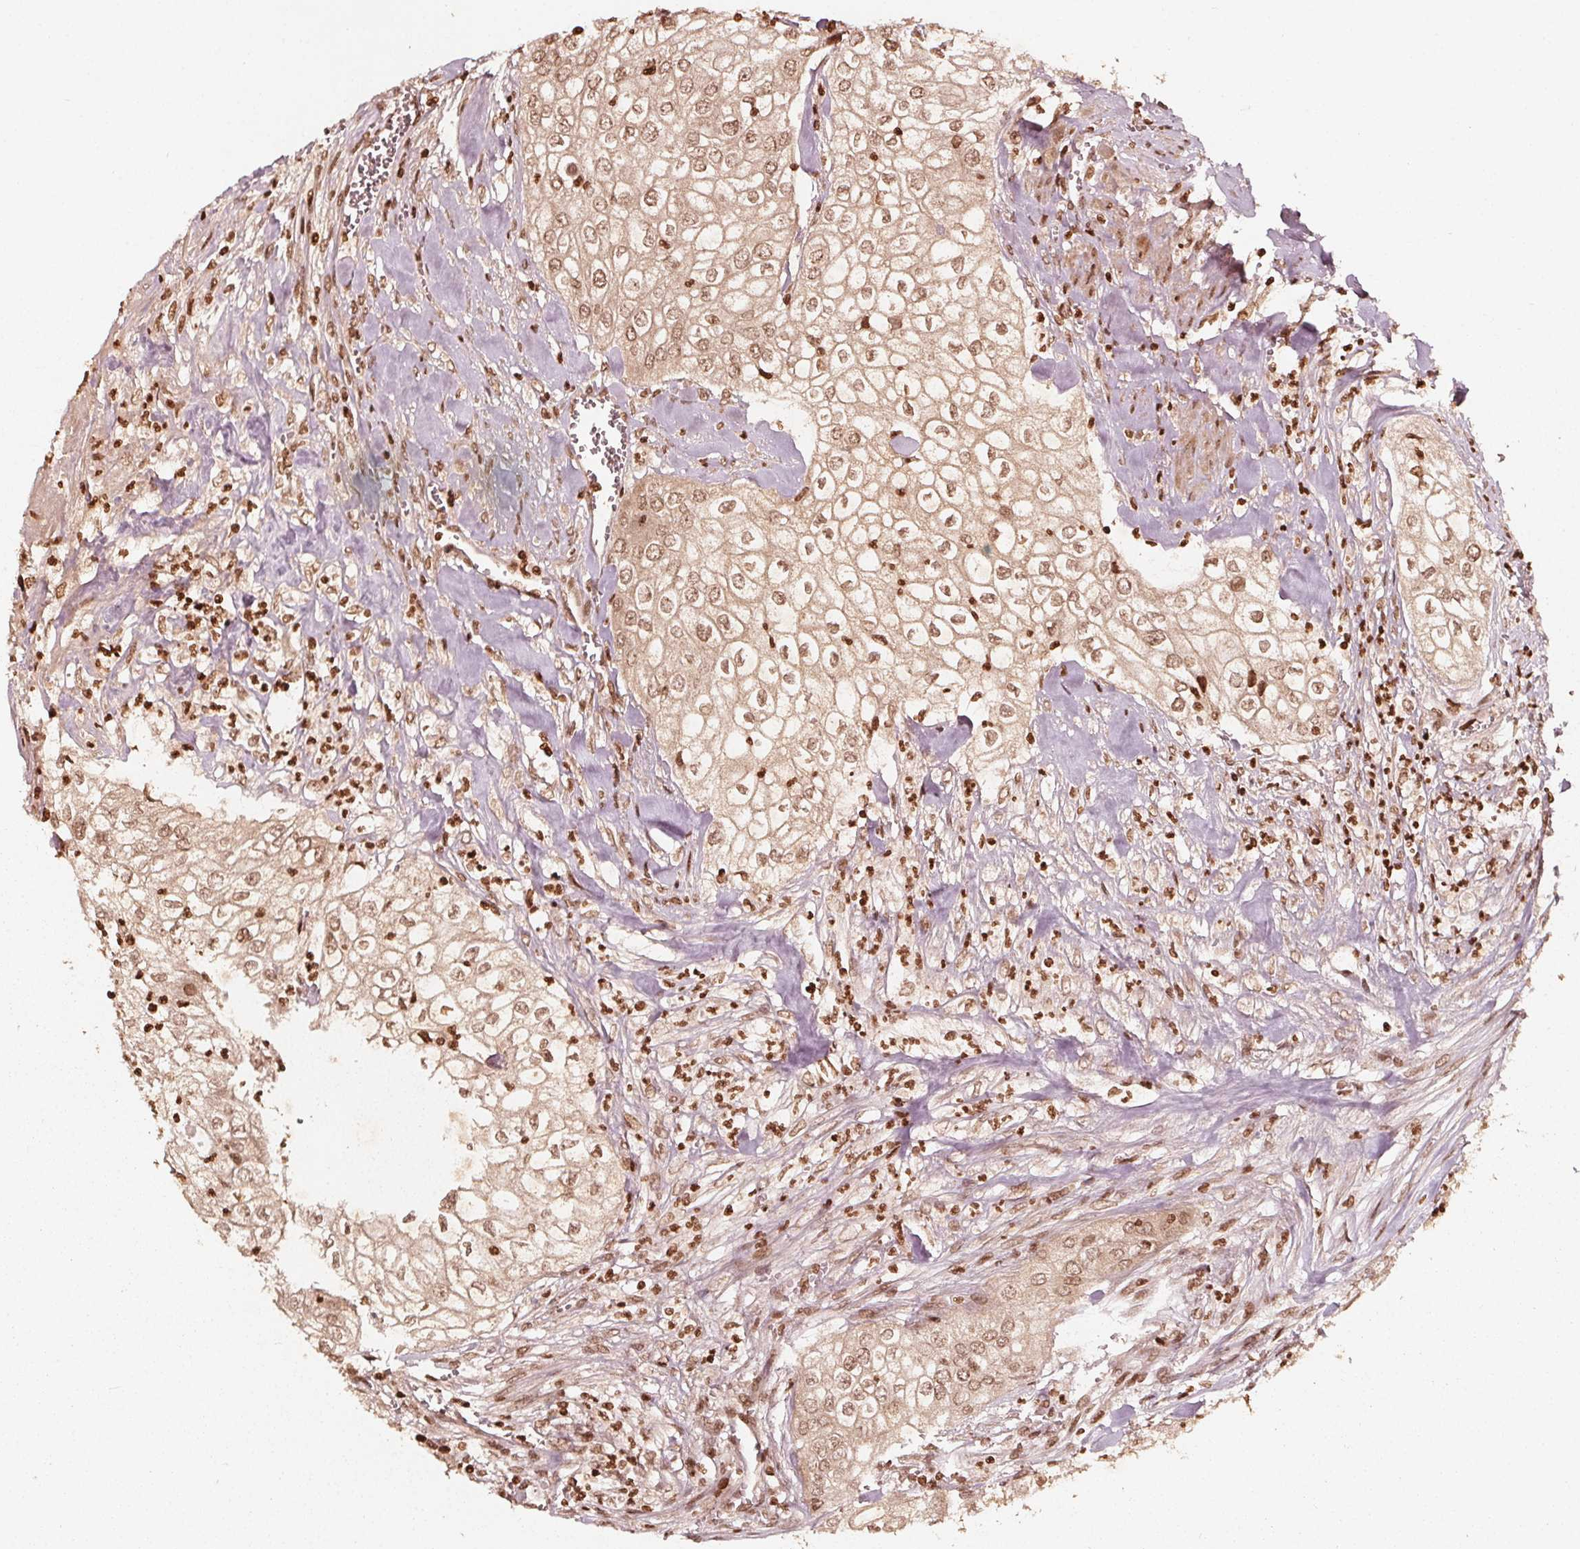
{"staining": {"intensity": "weak", "quantity": ">75%", "location": "nuclear"}, "tissue": "urothelial cancer", "cell_type": "Tumor cells", "image_type": "cancer", "snomed": [{"axis": "morphology", "description": "Urothelial carcinoma, High grade"}, {"axis": "topography", "description": "Urinary bladder"}], "caption": "The immunohistochemical stain shows weak nuclear expression in tumor cells of urothelial carcinoma (high-grade) tissue.", "gene": "H3C14", "patient": {"sex": "male", "age": 62}}